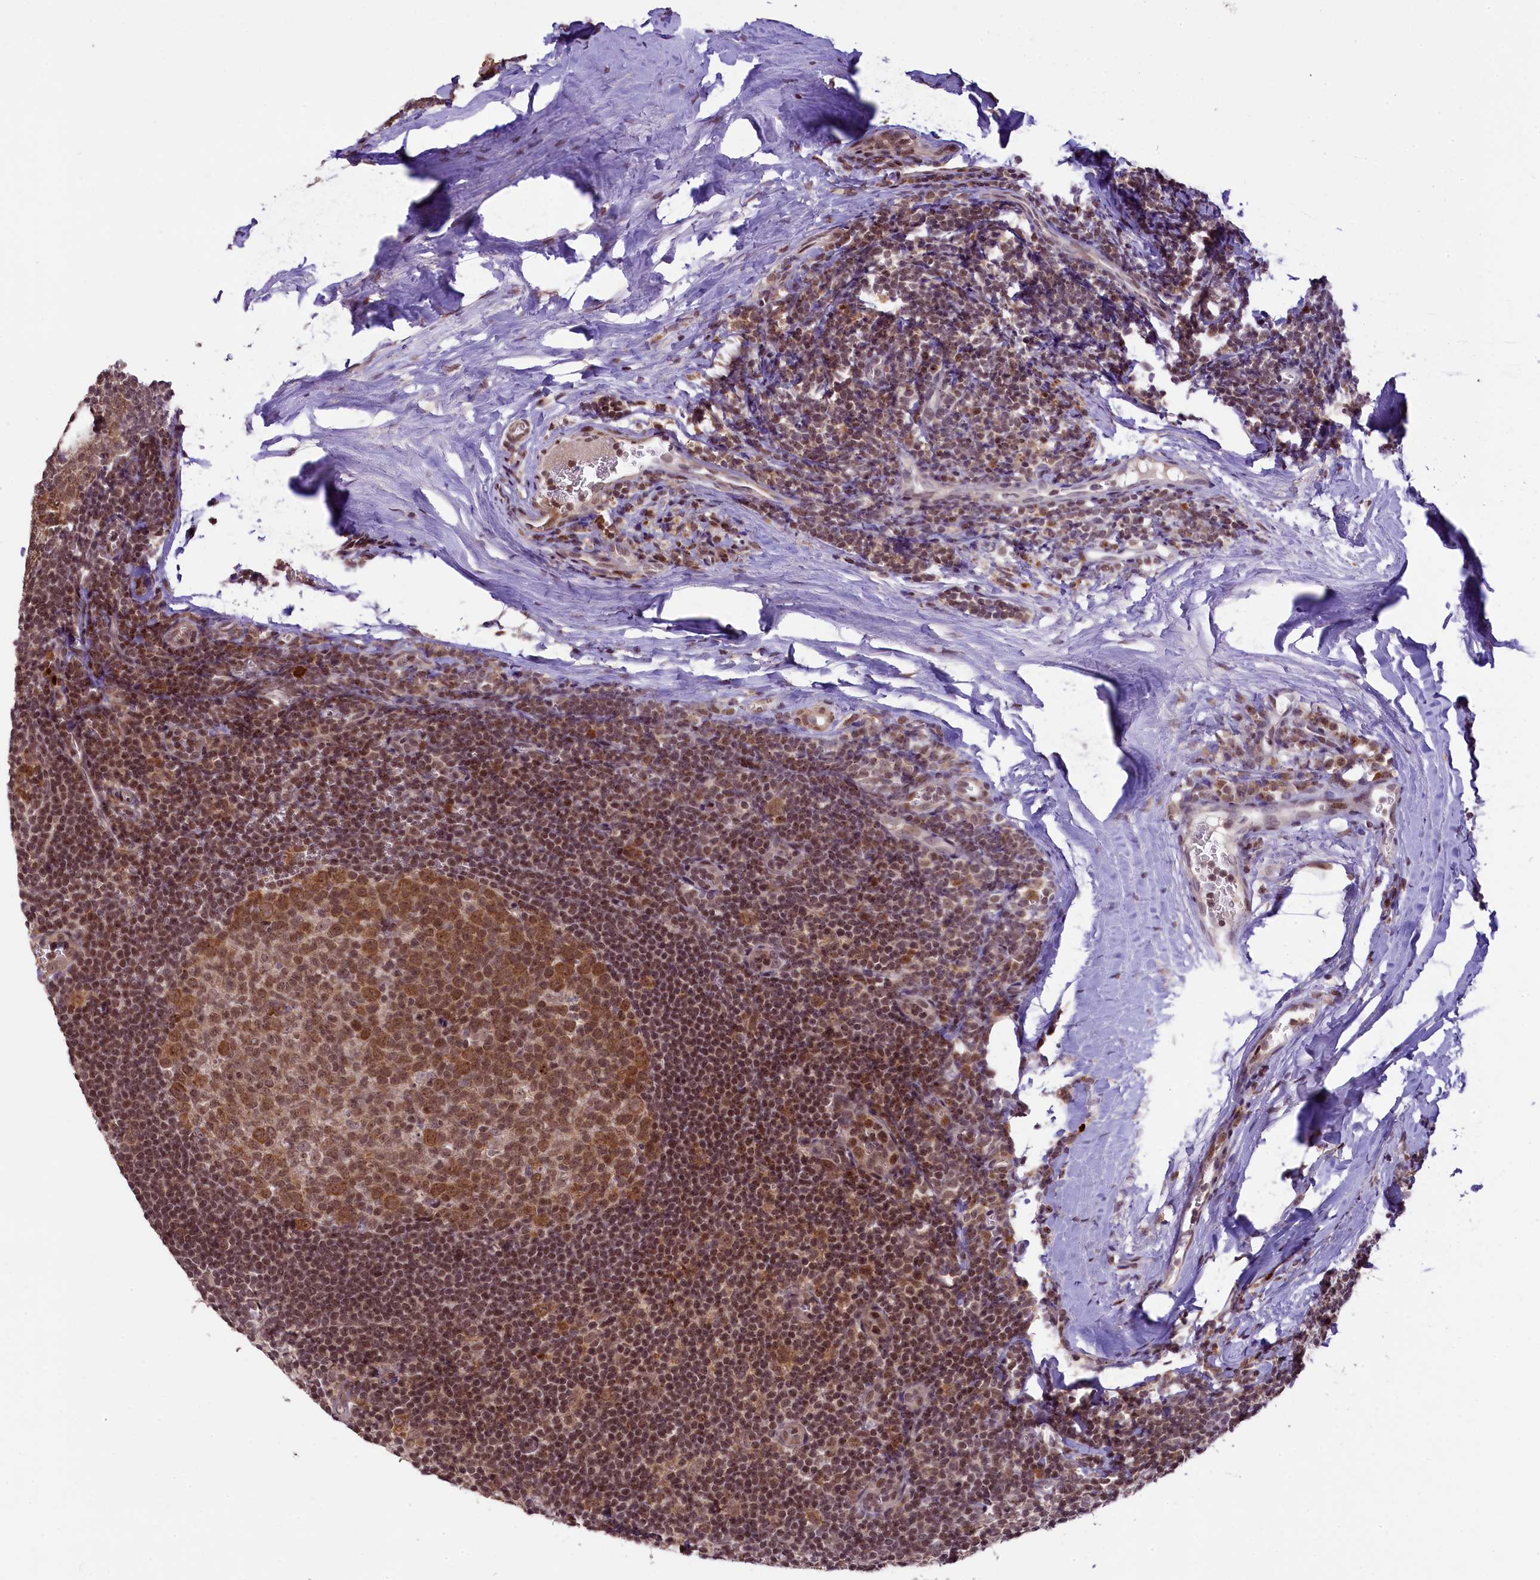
{"staining": {"intensity": "moderate", "quantity": ">75%", "location": "cytoplasmic/membranous,nuclear"}, "tissue": "tonsil", "cell_type": "Germinal center cells", "image_type": "normal", "snomed": [{"axis": "morphology", "description": "Normal tissue, NOS"}, {"axis": "topography", "description": "Tonsil"}], "caption": "Approximately >75% of germinal center cells in unremarkable tonsil reveal moderate cytoplasmic/membranous,nuclear protein expression as visualized by brown immunohistochemical staining.", "gene": "RBBP8", "patient": {"sex": "male", "age": 27}}